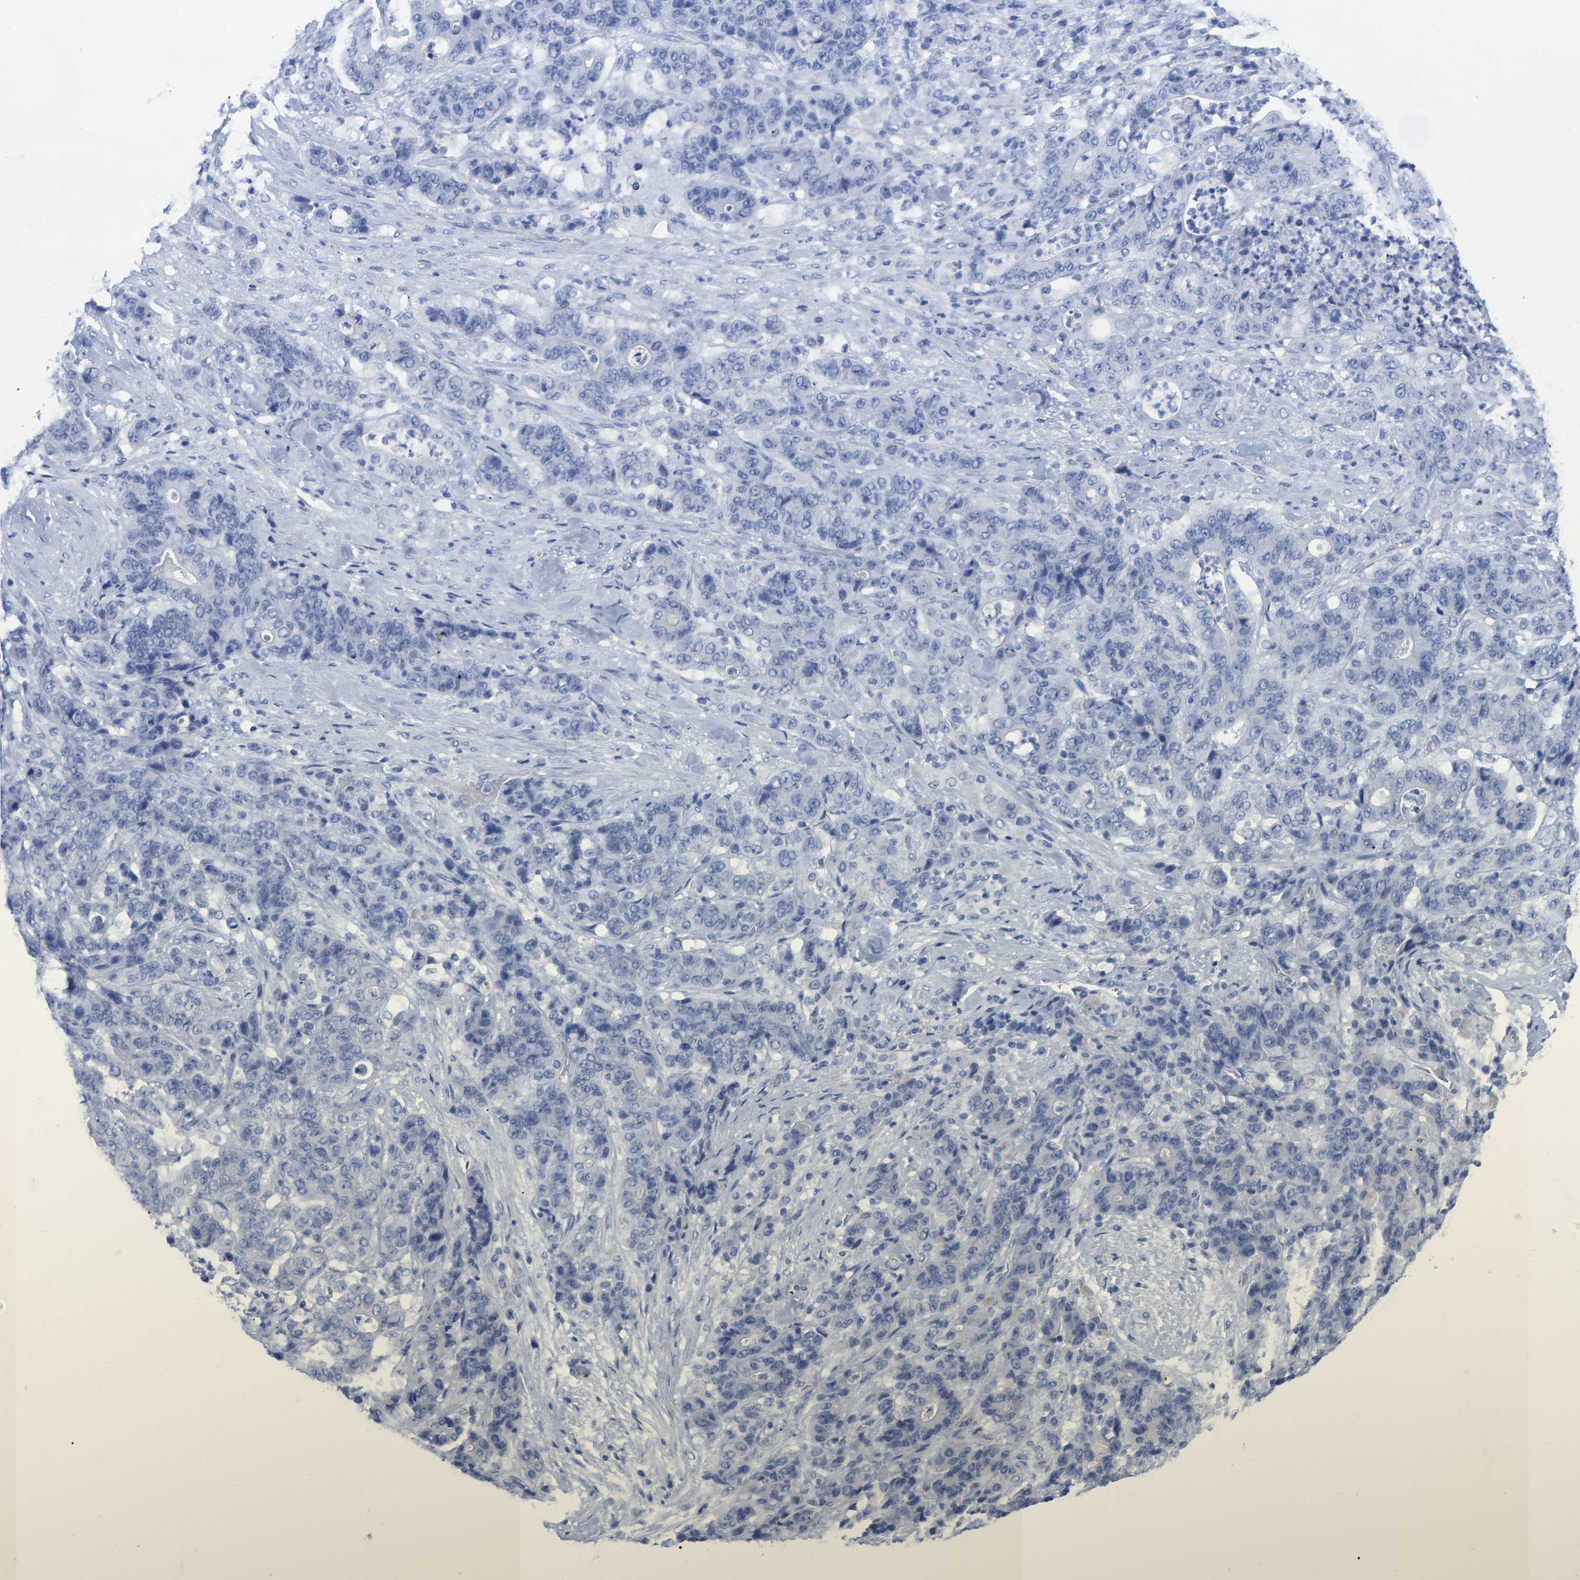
{"staining": {"intensity": "negative", "quantity": "none", "location": "none"}, "tissue": "stomach cancer", "cell_type": "Tumor cells", "image_type": "cancer", "snomed": [{"axis": "morphology", "description": "Adenocarcinoma, NOS"}, {"axis": "topography", "description": "Stomach"}], "caption": "Stomach cancer was stained to show a protein in brown. There is no significant positivity in tumor cells. (Stains: DAB IHC with hematoxylin counter stain, Microscopy: brightfield microscopy at high magnification).", "gene": "ZNF629", "patient": {"sex": "female", "age": 73}}